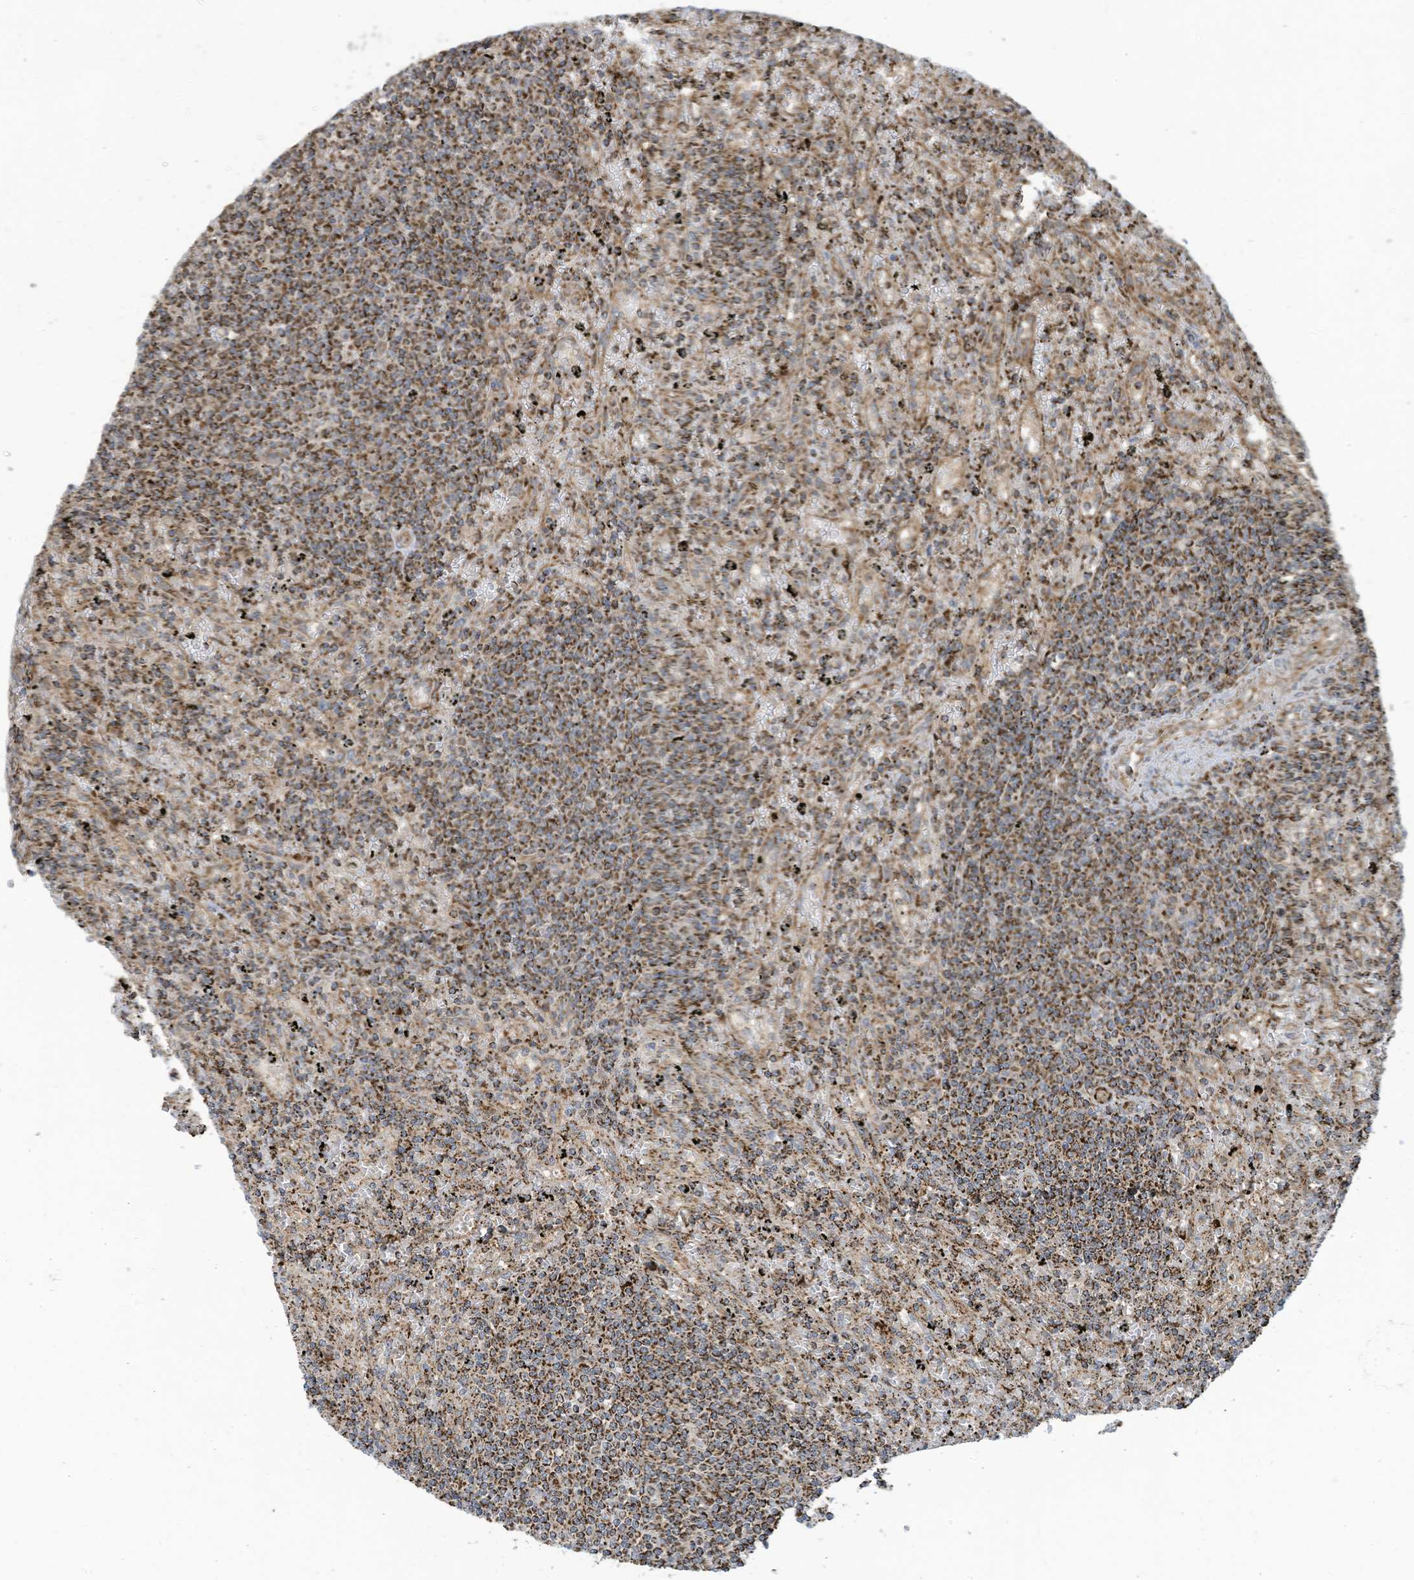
{"staining": {"intensity": "moderate", "quantity": ">75%", "location": "cytoplasmic/membranous"}, "tissue": "lymphoma", "cell_type": "Tumor cells", "image_type": "cancer", "snomed": [{"axis": "morphology", "description": "Malignant lymphoma, non-Hodgkin's type, Low grade"}, {"axis": "topography", "description": "Spleen"}], "caption": "Protein analysis of low-grade malignant lymphoma, non-Hodgkin's type tissue shows moderate cytoplasmic/membranous positivity in approximately >75% of tumor cells.", "gene": "COX10", "patient": {"sex": "male", "age": 76}}